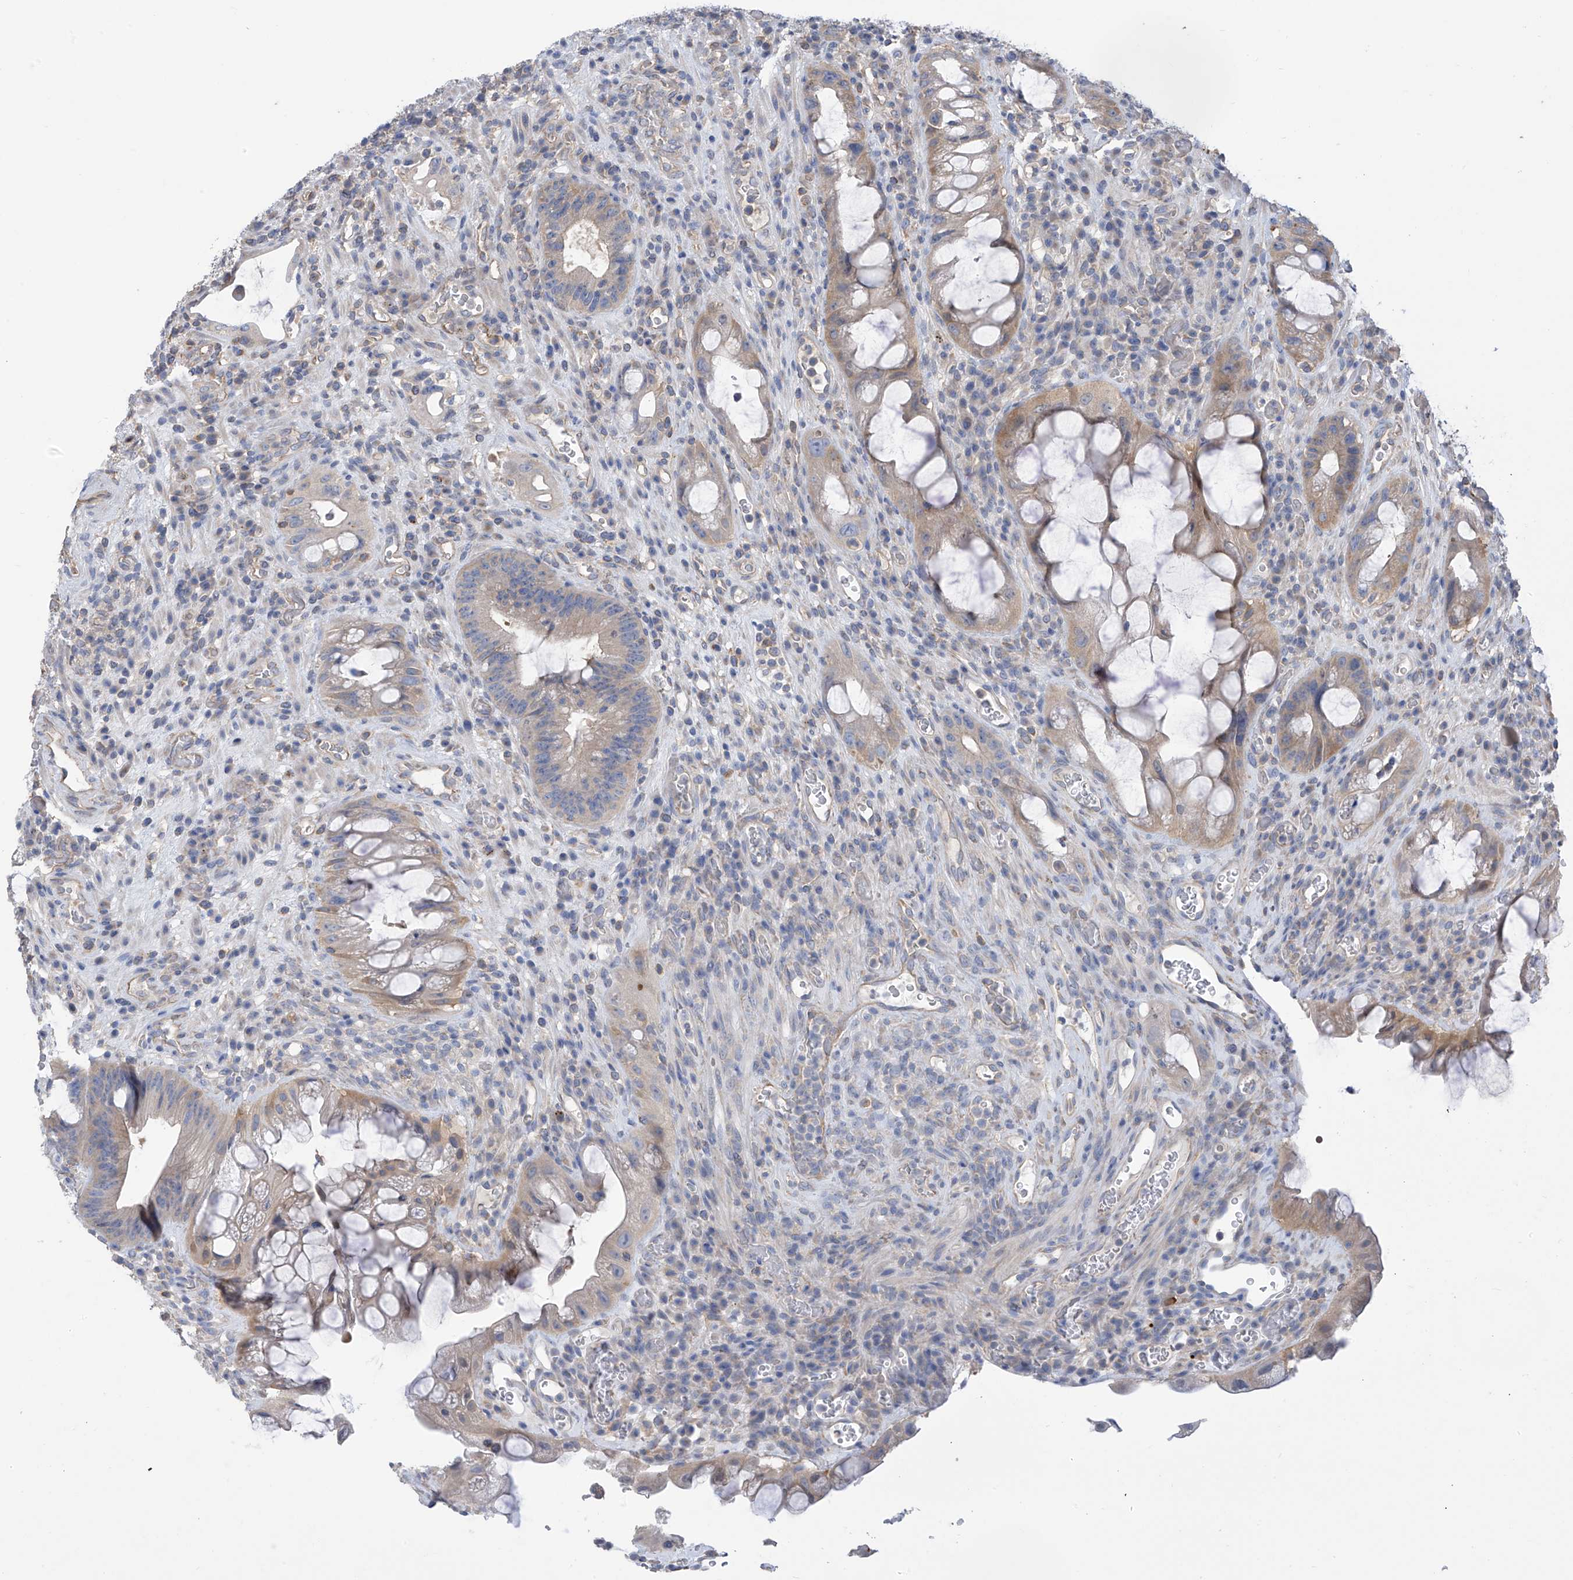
{"staining": {"intensity": "weak", "quantity": ">75%", "location": "cytoplasmic/membranous"}, "tissue": "colorectal cancer", "cell_type": "Tumor cells", "image_type": "cancer", "snomed": [{"axis": "morphology", "description": "Adenocarcinoma, NOS"}, {"axis": "topography", "description": "Rectum"}], "caption": "Immunohistochemical staining of human colorectal cancer demonstrates low levels of weak cytoplasmic/membranous positivity in about >75% of tumor cells.", "gene": "PHACTR4", "patient": {"sex": "male", "age": 59}}